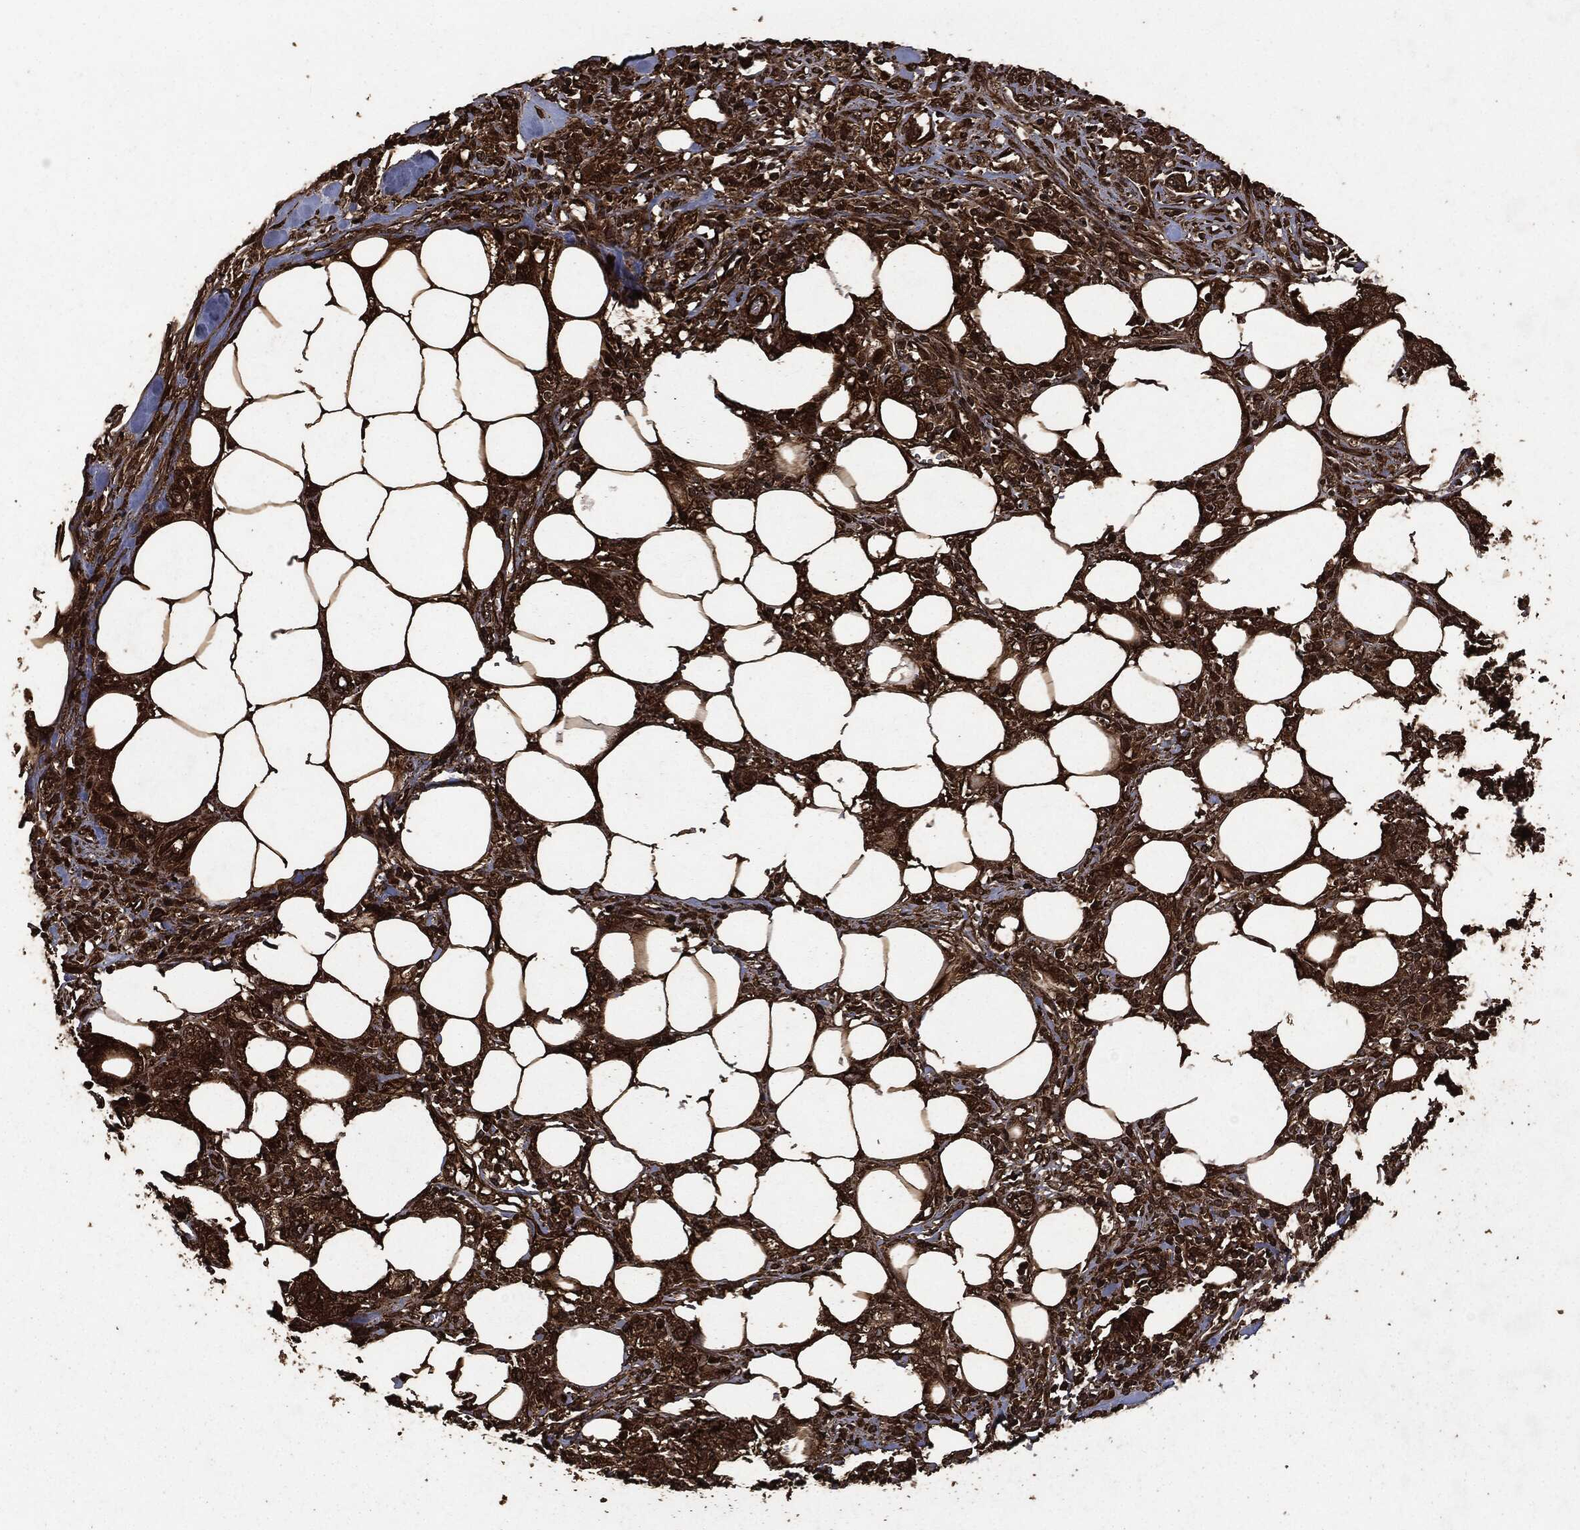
{"staining": {"intensity": "strong", "quantity": ">75%", "location": "cytoplasmic/membranous"}, "tissue": "colorectal cancer", "cell_type": "Tumor cells", "image_type": "cancer", "snomed": [{"axis": "morphology", "description": "Adenocarcinoma, NOS"}, {"axis": "topography", "description": "Colon"}], "caption": "Adenocarcinoma (colorectal) was stained to show a protein in brown. There is high levels of strong cytoplasmic/membranous positivity in approximately >75% of tumor cells. The staining was performed using DAB to visualize the protein expression in brown, while the nuclei were stained in blue with hematoxylin (Magnification: 20x).", "gene": "HRAS", "patient": {"sex": "female", "age": 48}}